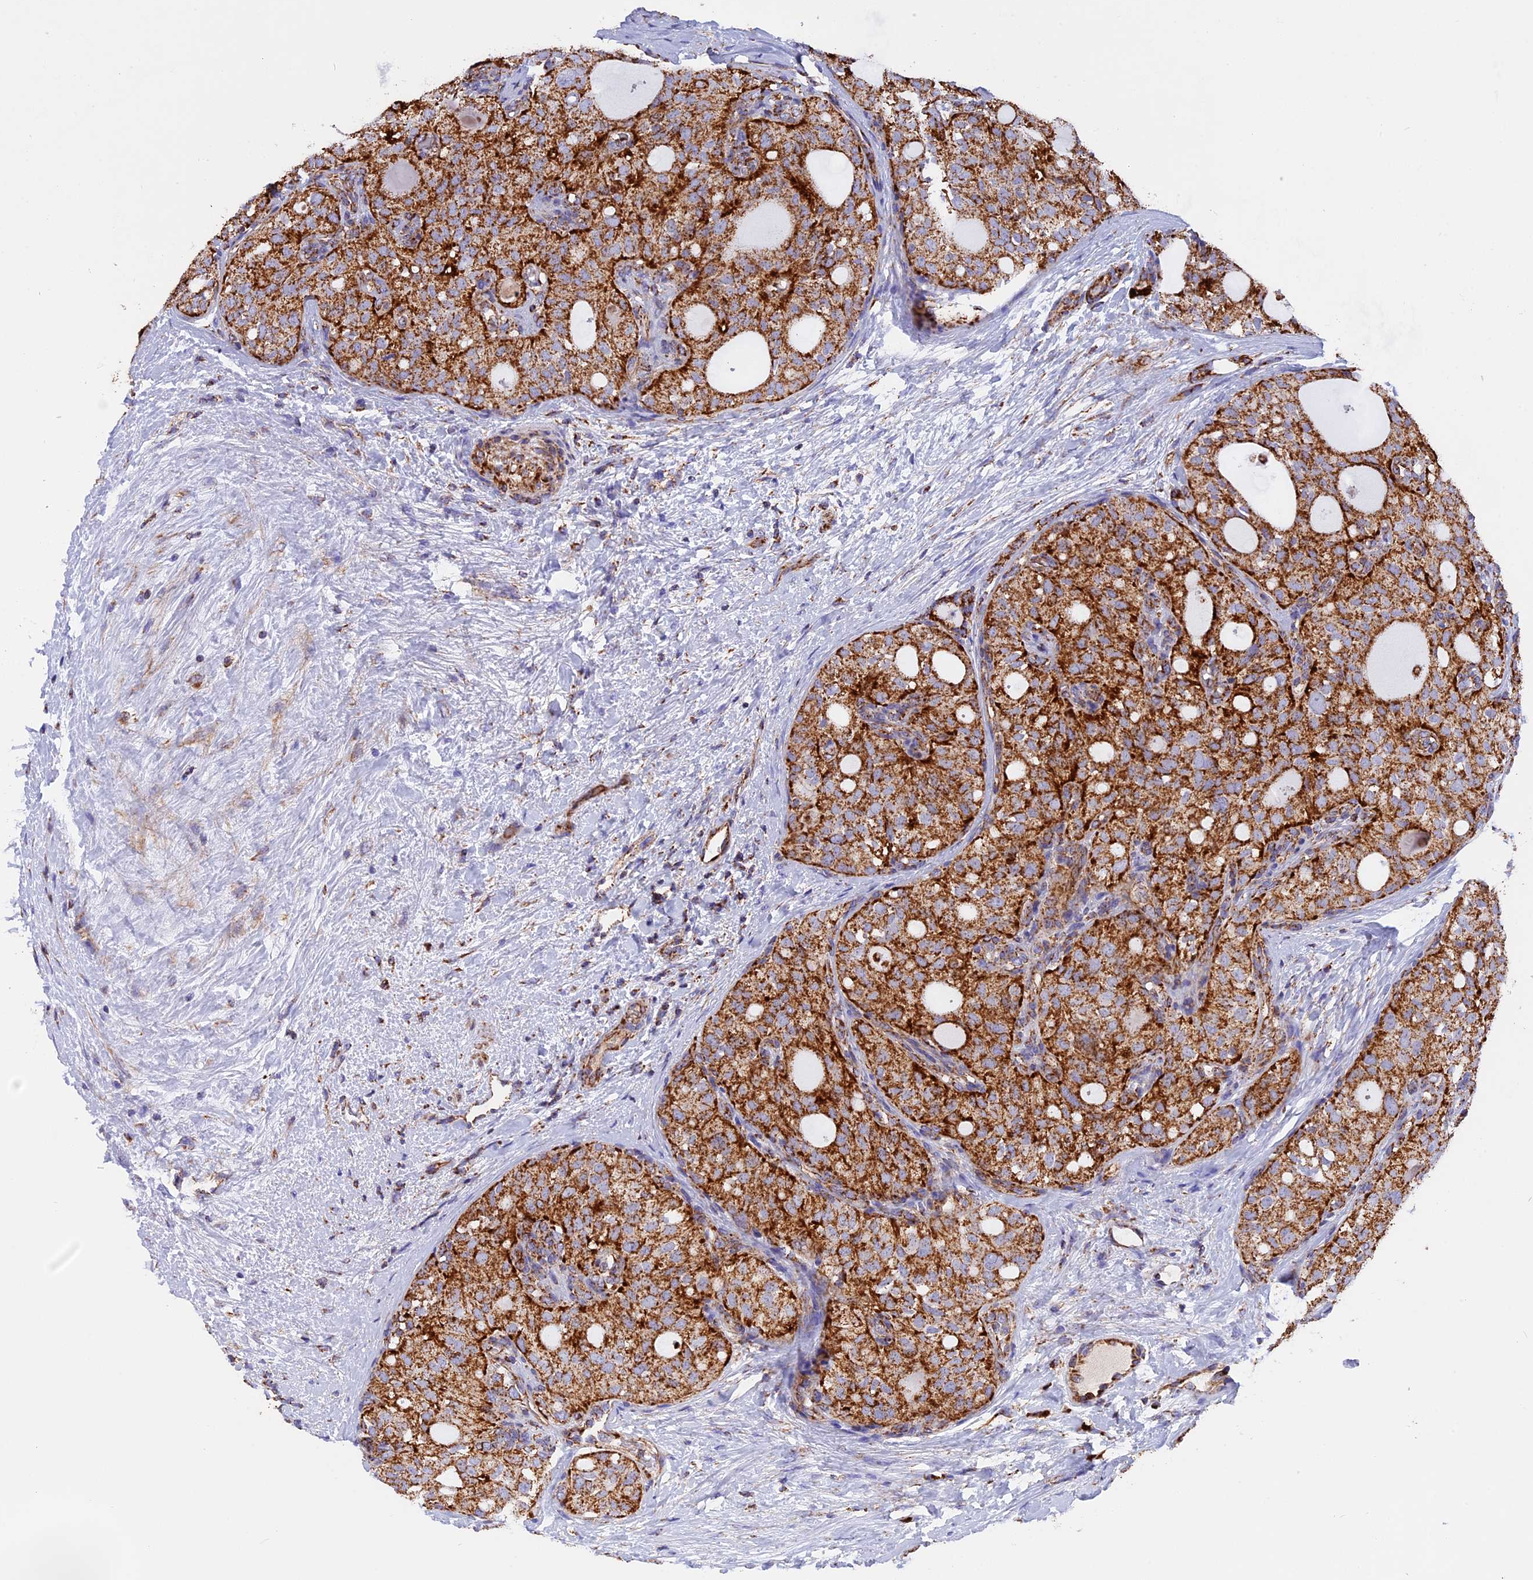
{"staining": {"intensity": "strong", "quantity": ">75%", "location": "cytoplasmic/membranous"}, "tissue": "thyroid cancer", "cell_type": "Tumor cells", "image_type": "cancer", "snomed": [{"axis": "morphology", "description": "Follicular adenoma carcinoma, NOS"}, {"axis": "topography", "description": "Thyroid gland"}], "caption": "Immunohistochemistry (IHC) image of neoplastic tissue: human thyroid follicular adenoma carcinoma stained using IHC displays high levels of strong protein expression localized specifically in the cytoplasmic/membranous of tumor cells, appearing as a cytoplasmic/membranous brown color.", "gene": "UQCRB", "patient": {"sex": "male", "age": 75}}